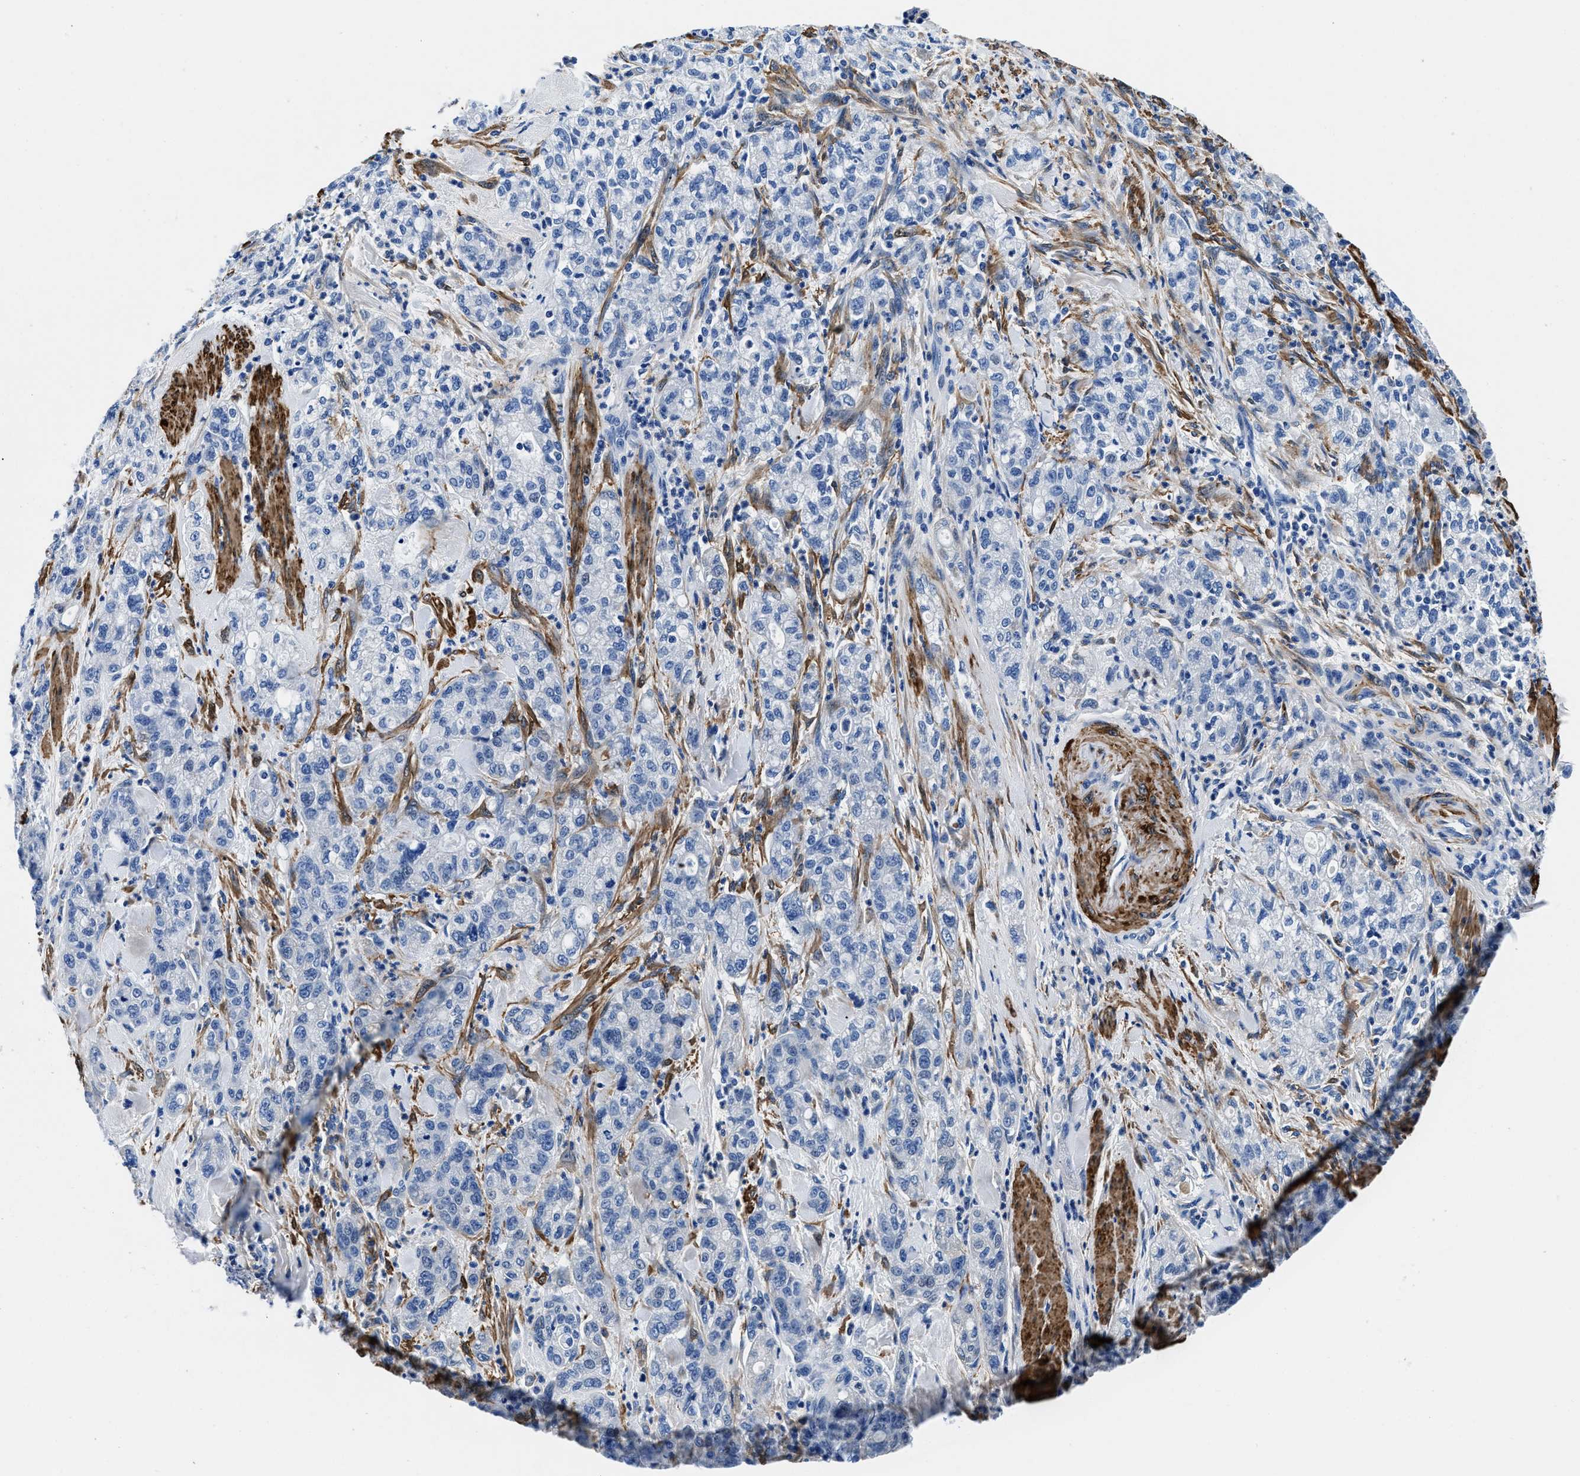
{"staining": {"intensity": "negative", "quantity": "none", "location": "none"}, "tissue": "pancreatic cancer", "cell_type": "Tumor cells", "image_type": "cancer", "snomed": [{"axis": "morphology", "description": "Adenocarcinoma, NOS"}, {"axis": "topography", "description": "Pancreas"}], "caption": "A micrograph of adenocarcinoma (pancreatic) stained for a protein reveals no brown staining in tumor cells.", "gene": "TEX261", "patient": {"sex": "female", "age": 78}}